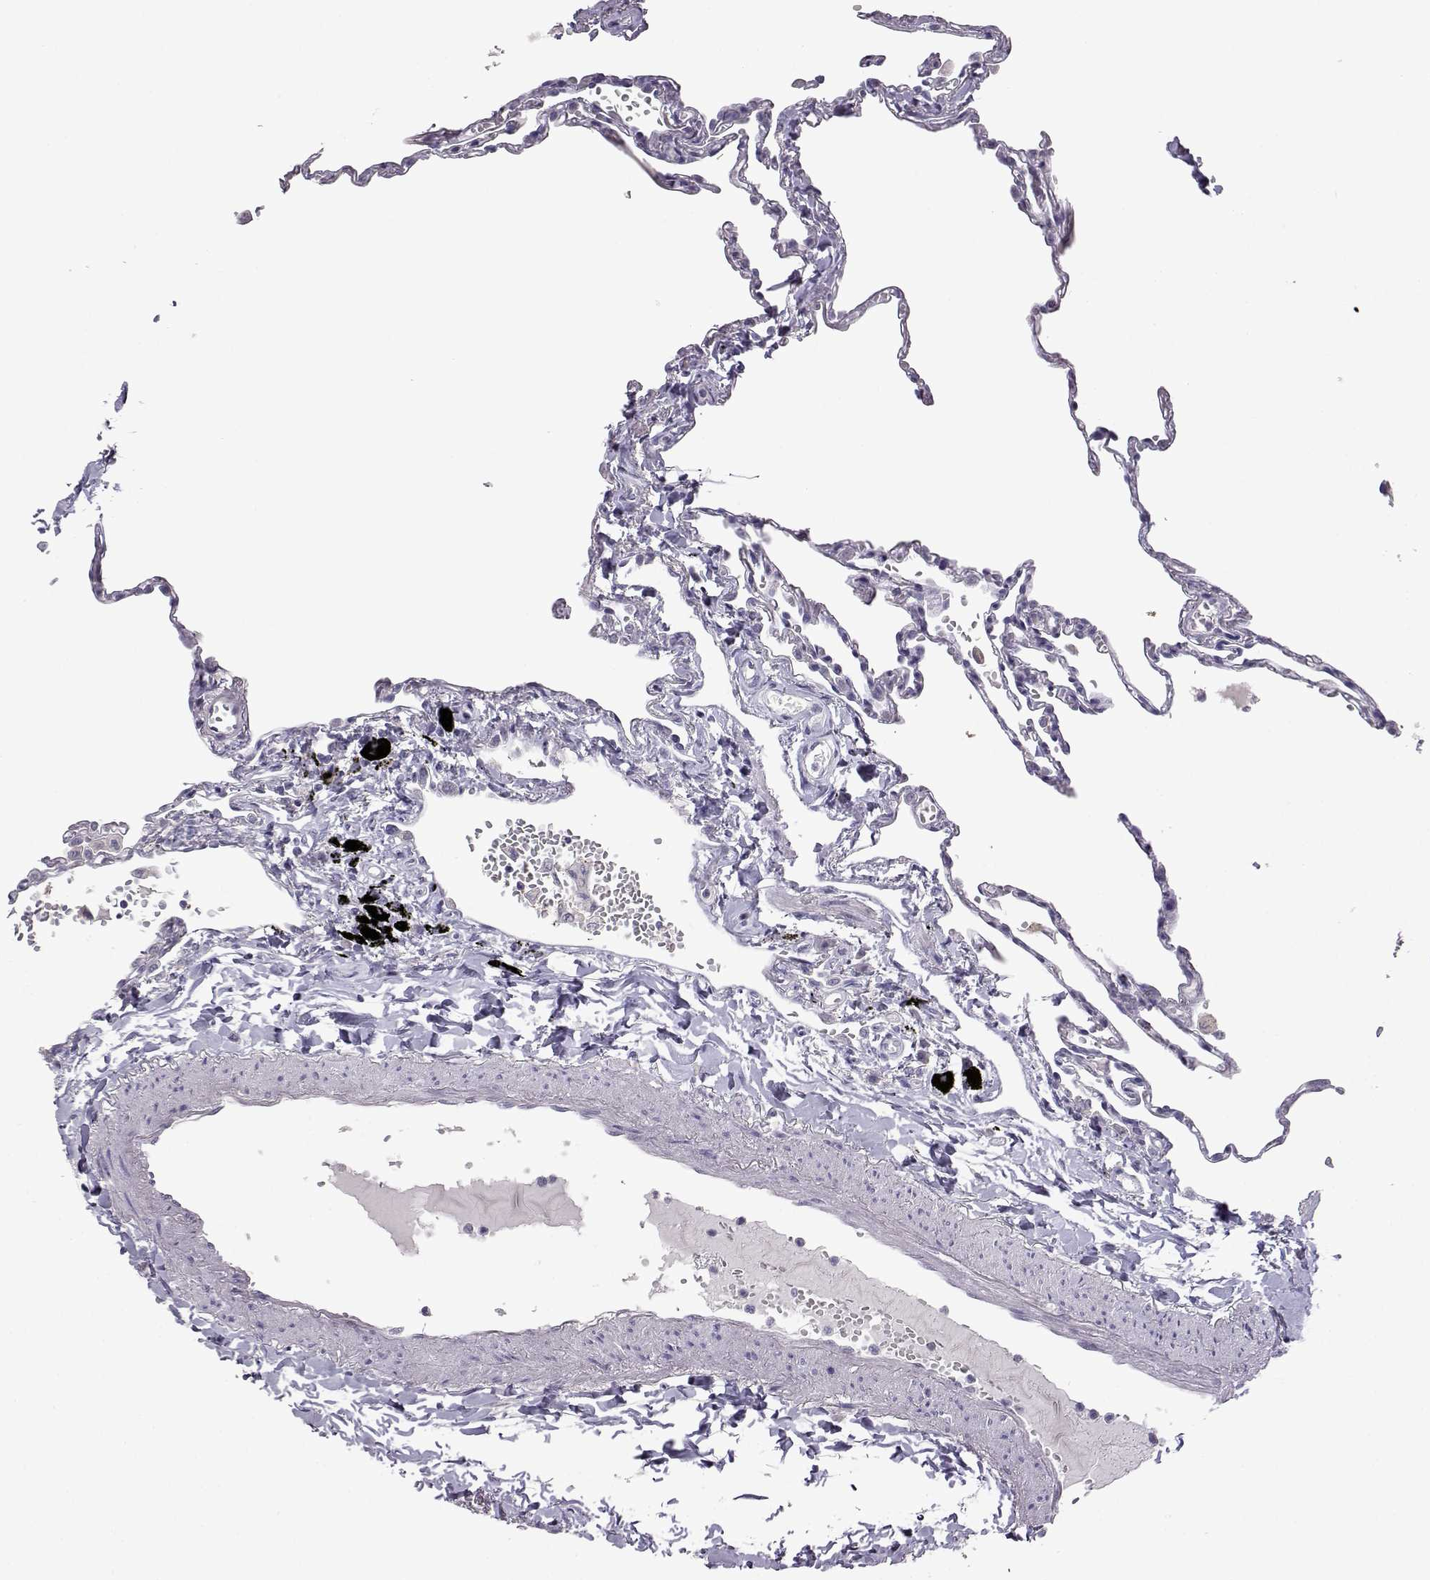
{"staining": {"intensity": "negative", "quantity": "none", "location": "none"}, "tissue": "lung", "cell_type": "Alveolar cells", "image_type": "normal", "snomed": [{"axis": "morphology", "description": "Normal tissue, NOS"}, {"axis": "topography", "description": "Lung"}], "caption": "IHC image of unremarkable human lung stained for a protein (brown), which shows no expression in alveolar cells.", "gene": "VGF", "patient": {"sex": "male", "age": 78}}